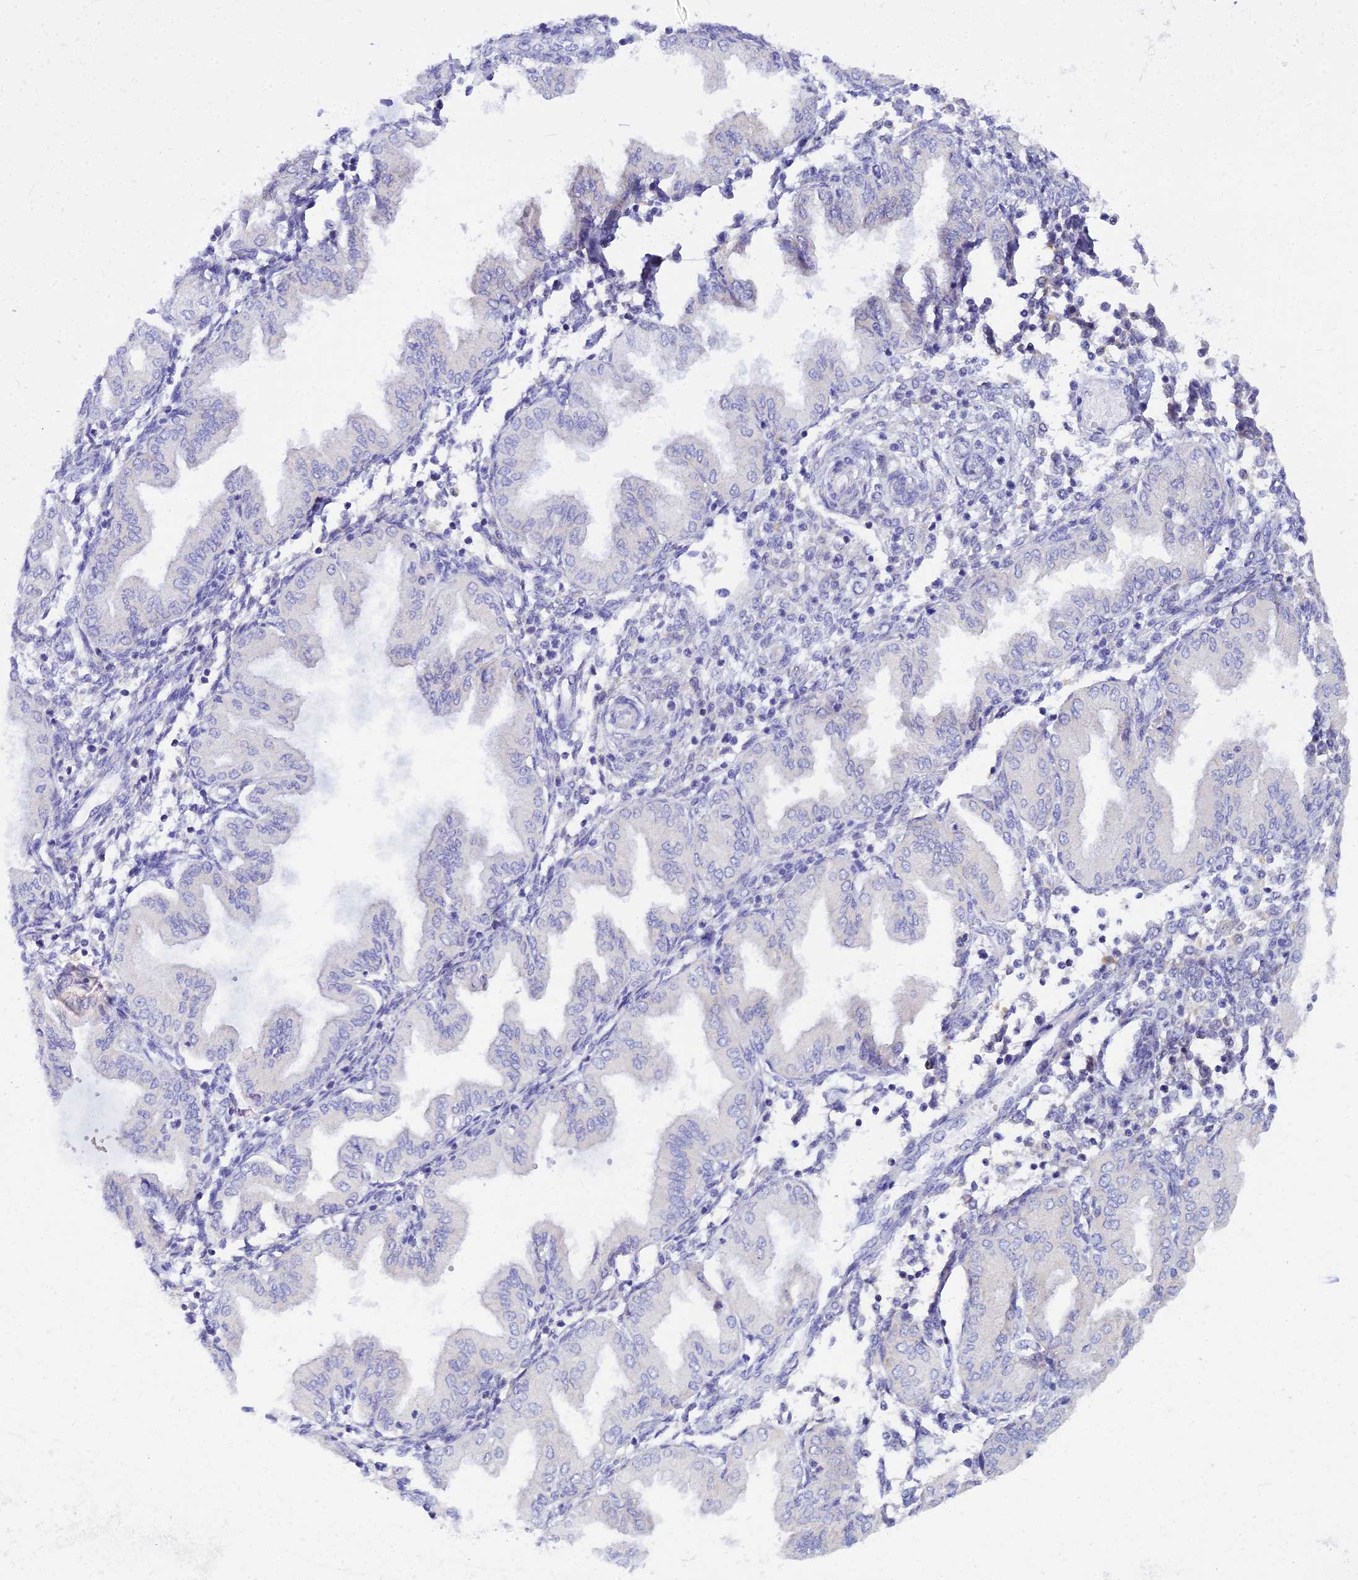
{"staining": {"intensity": "negative", "quantity": "none", "location": "none"}, "tissue": "endometrium", "cell_type": "Cells in endometrial stroma", "image_type": "normal", "snomed": [{"axis": "morphology", "description": "Normal tissue, NOS"}, {"axis": "topography", "description": "Endometrium"}], "caption": "An IHC photomicrograph of normal endometrium is shown. There is no staining in cells in endometrial stroma of endometrium.", "gene": "ARL8A", "patient": {"sex": "female", "age": 53}}